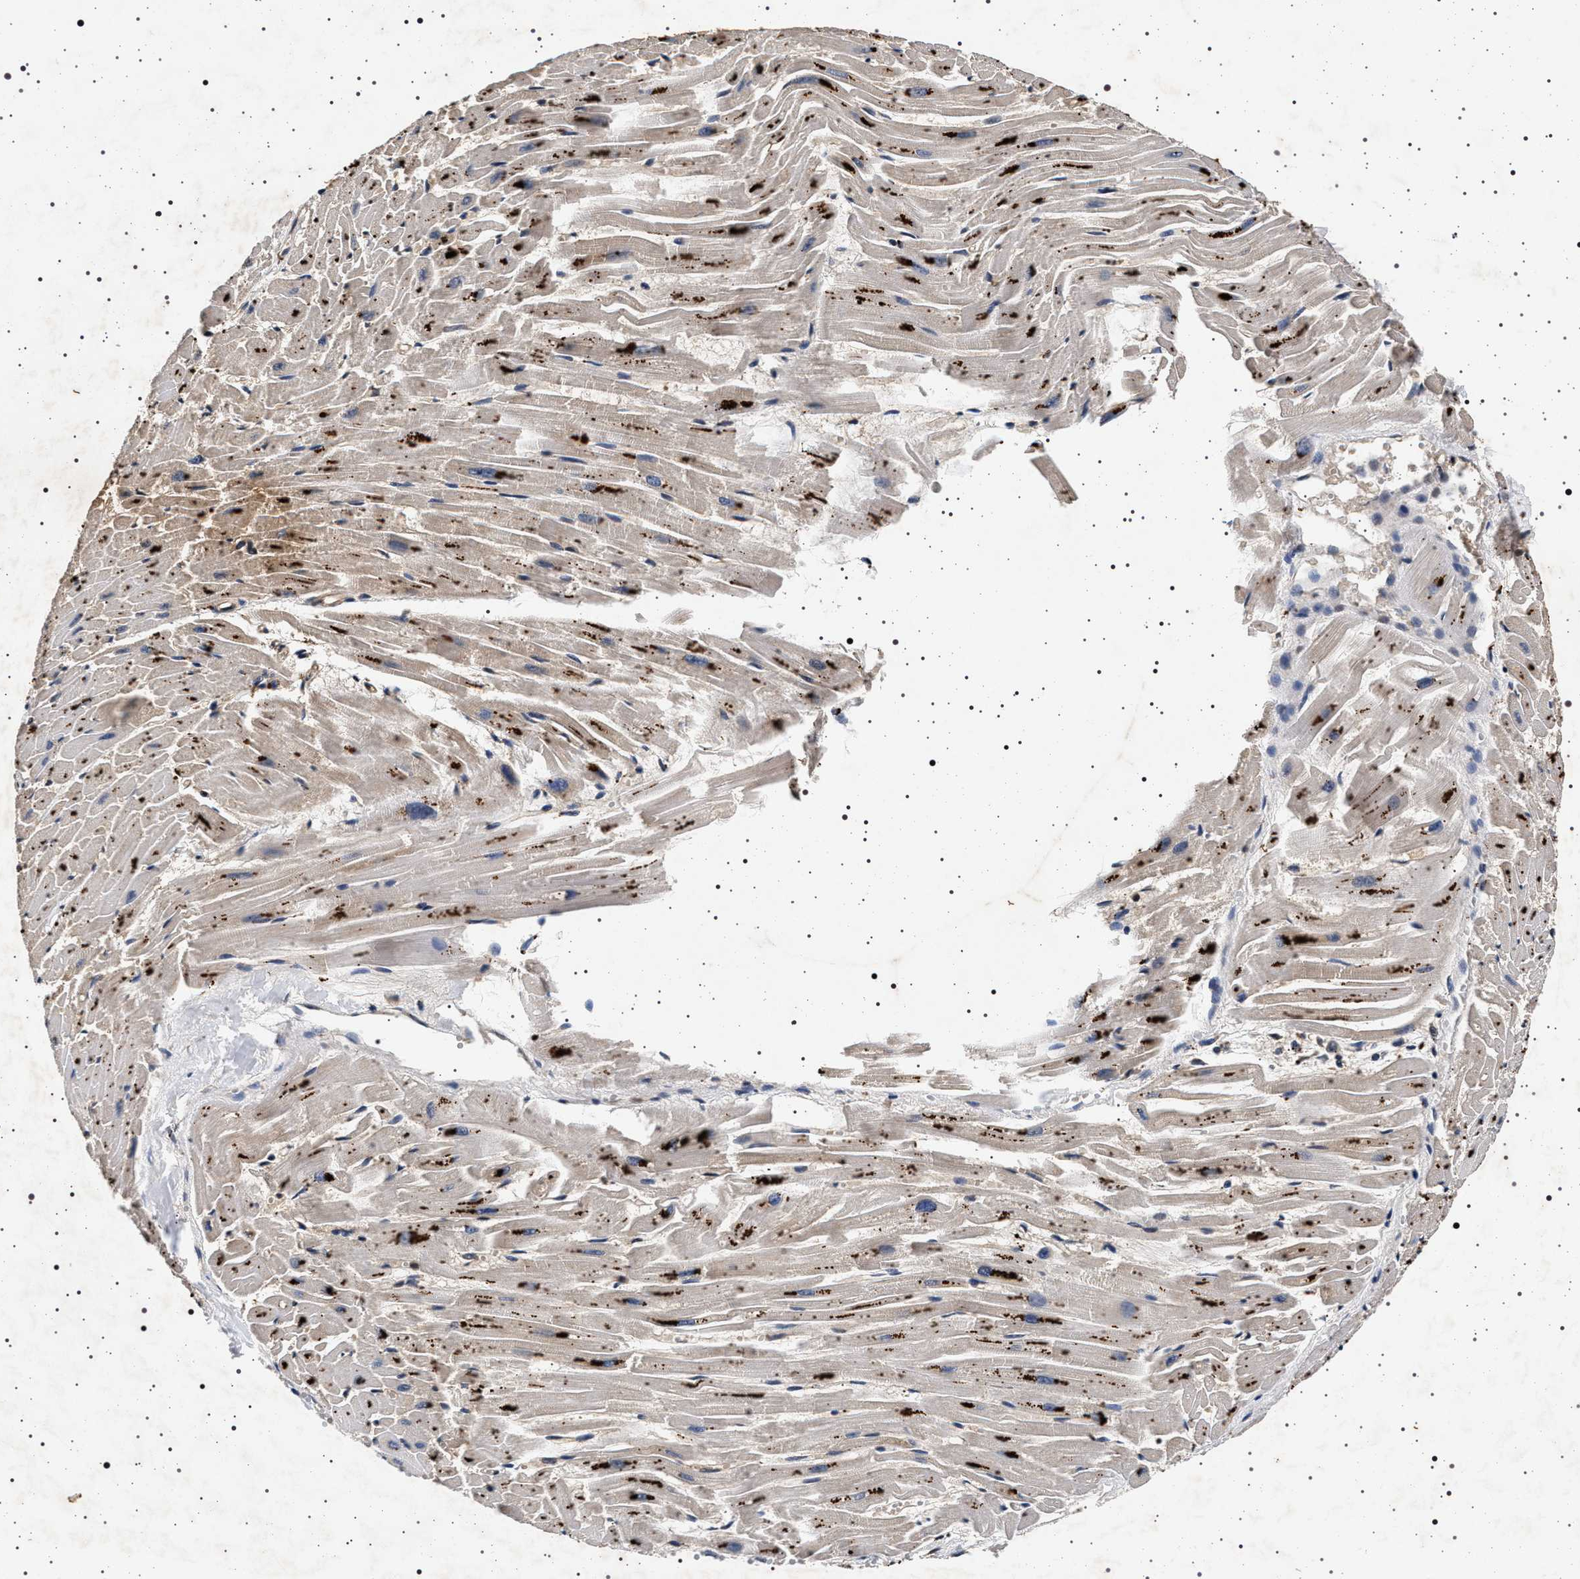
{"staining": {"intensity": "strong", "quantity": "<25%", "location": "cytoplasmic/membranous"}, "tissue": "heart muscle", "cell_type": "Cardiomyocytes", "image_type": "normal", "snomed": [{"axis": "morphology", "description": "Normal tissue, NOS"}, {"axis": "topography", "description": "Heart"}], "caption": "An IHC photomicrograph of unremarkable tissue is shown. Protein staining in brown shows strong cytoplasmic/membranous positivity in heart muscle within cardiomyocytes.", "gene": "CDKN1B", "patient": {"sex": "female", "age": 19}}